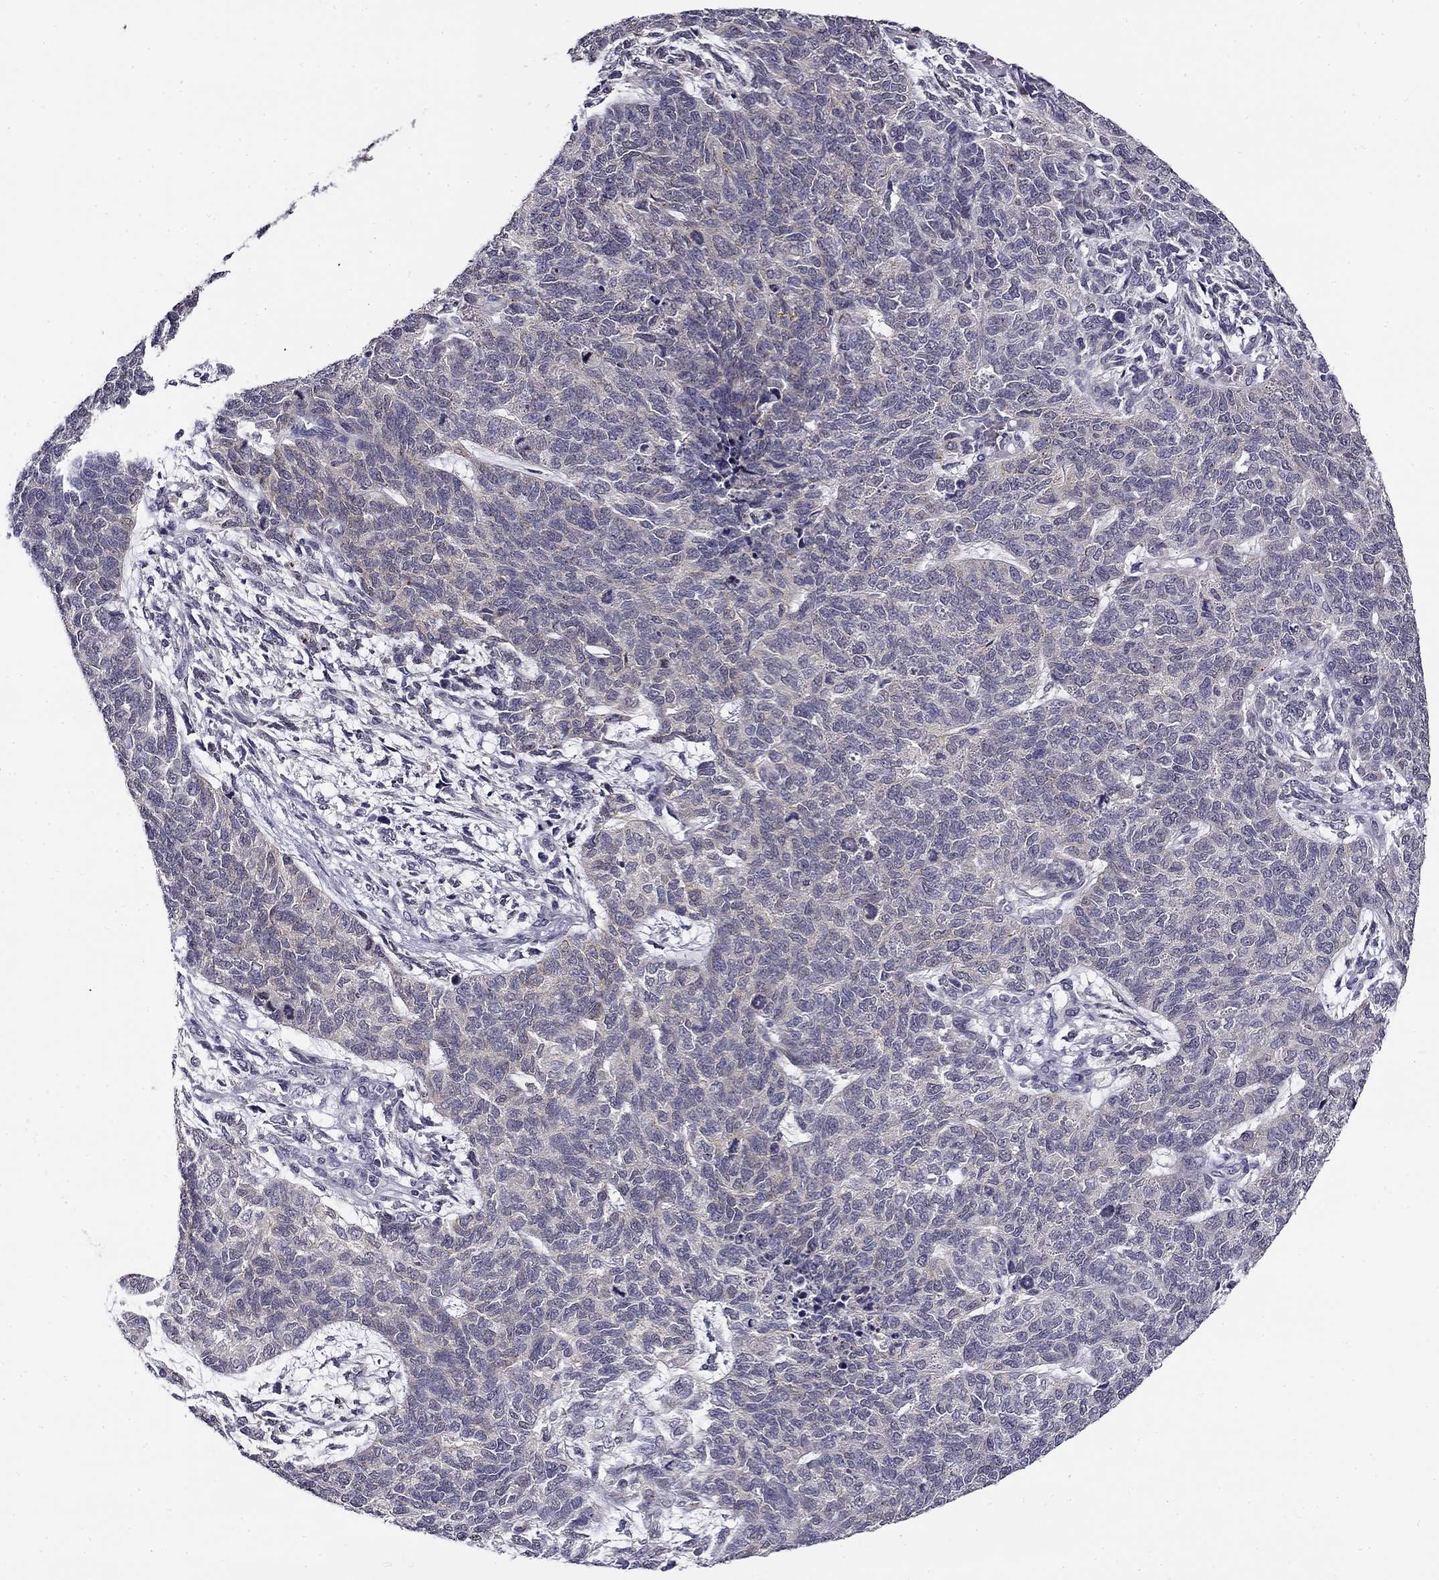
{"staining": {"intensity": "negative", "quantity": "none", "location": "none"}, "tissue": "cervical cancer", "cell_type": "Tumor cells", "image_type": "cancer", "snomed": [{"axis": "morphology", "description": "Squamous cell carcinoma, NOS"}, {"axis": "topography", "description": "Cervix"}], "caption": "A histopathology image of human cervical cancer (squamous cell carcinoma) is negative for staining in tumor cells.", "gene": "CNR1", "patient": {"sex": "female", "age": 63}}